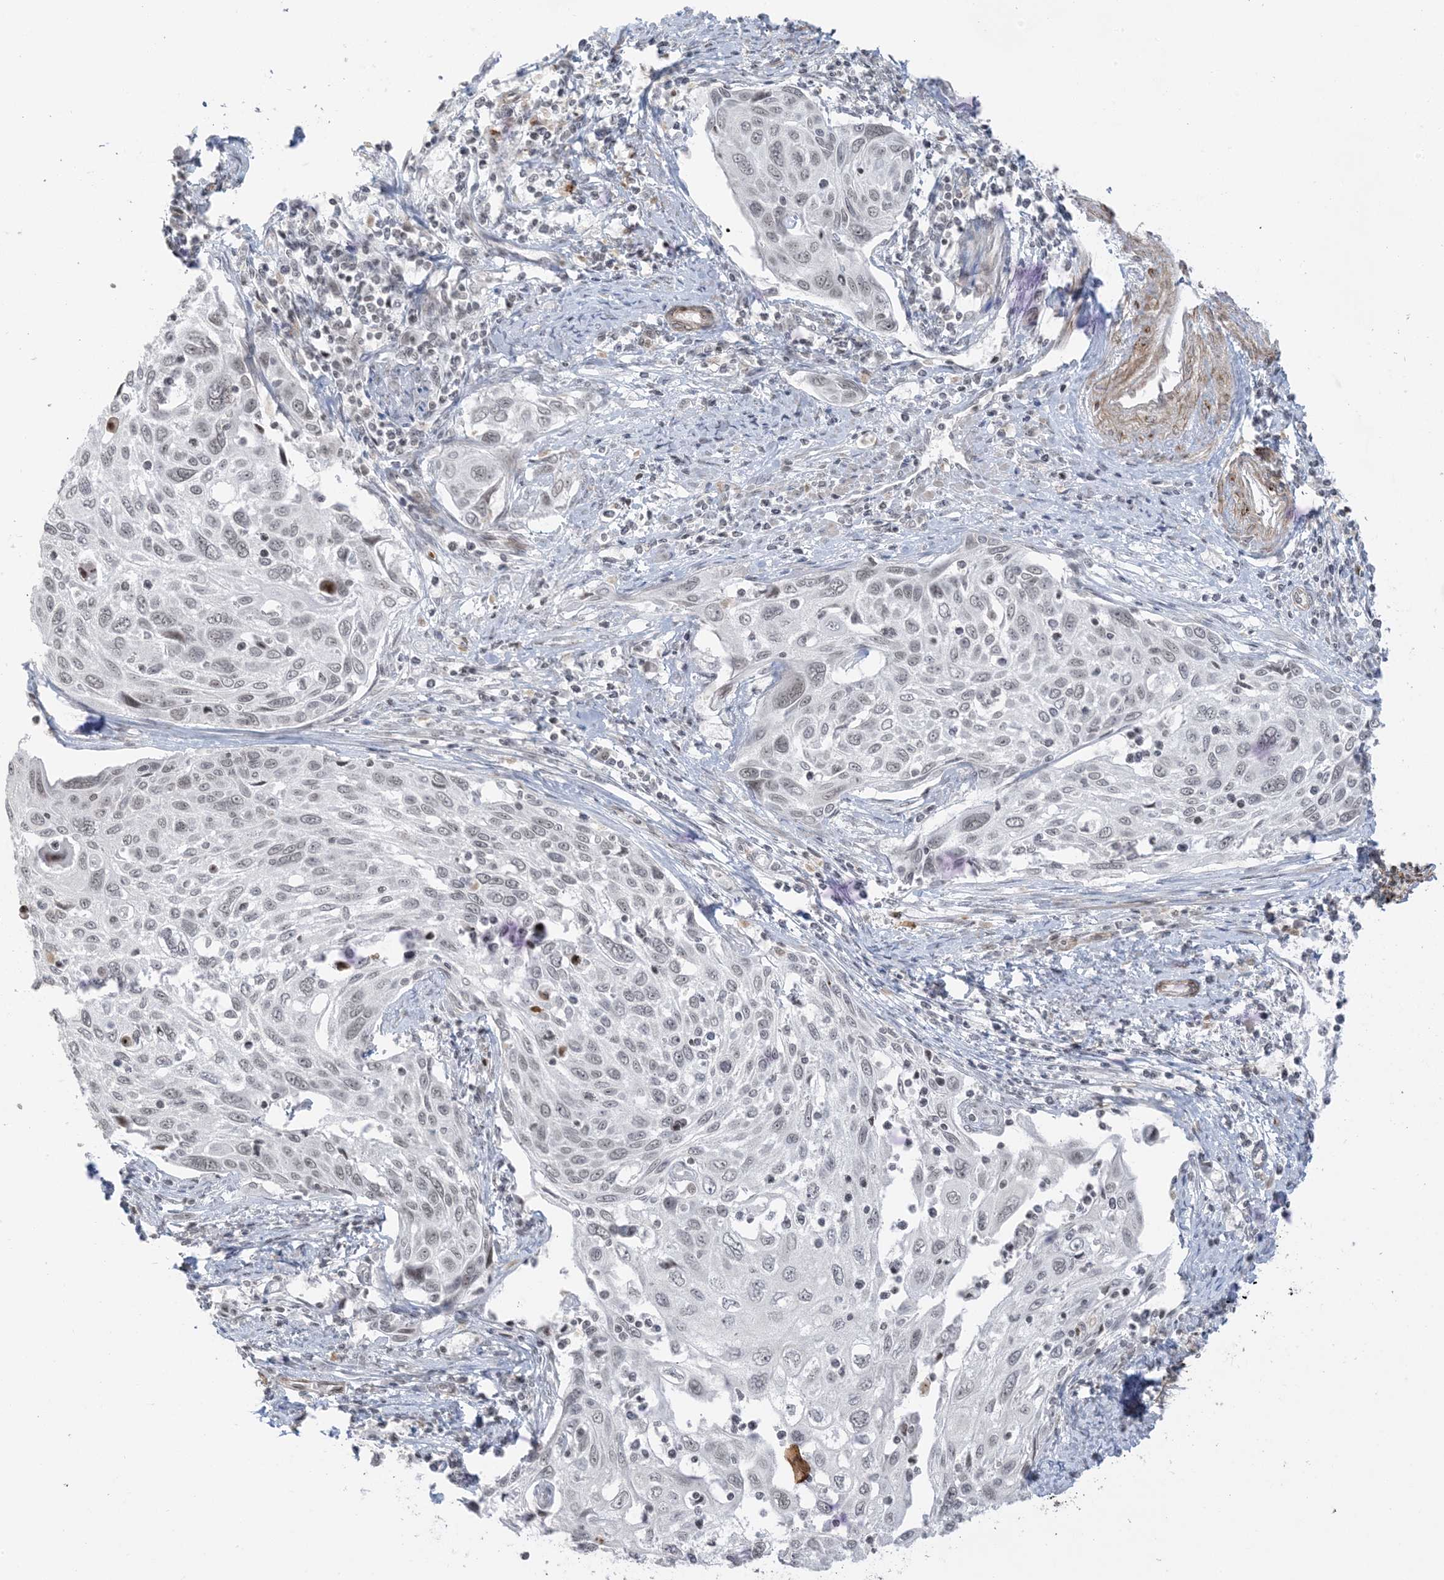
{"staining": {"intensity": "negative", "quantity": "none", "location": "none"}, "tissue": "cervical cancer", "cell_type": "Tumor cells", "image_type": "cancer", "snomed": [{"axis": "morphology", "description": "Squamous cell carcinoma, NOS"}, {"axis": "topography", "description": "Cervix"}], "caption": "Immunohistochemistry micrograph of neoplastic tissue: human squamous cell carcinoma (cervical) stained with DAB (3,3'-diaminobenzidine) displays no significant protein positivity in tumor cells. (DAB (3,3'-diaminobenzidine) immunohistochemistry visualized using brightfield microscopy, high magnification).", "gene": "METAP1D", "patient": {"sex": "female", "age": 70}}